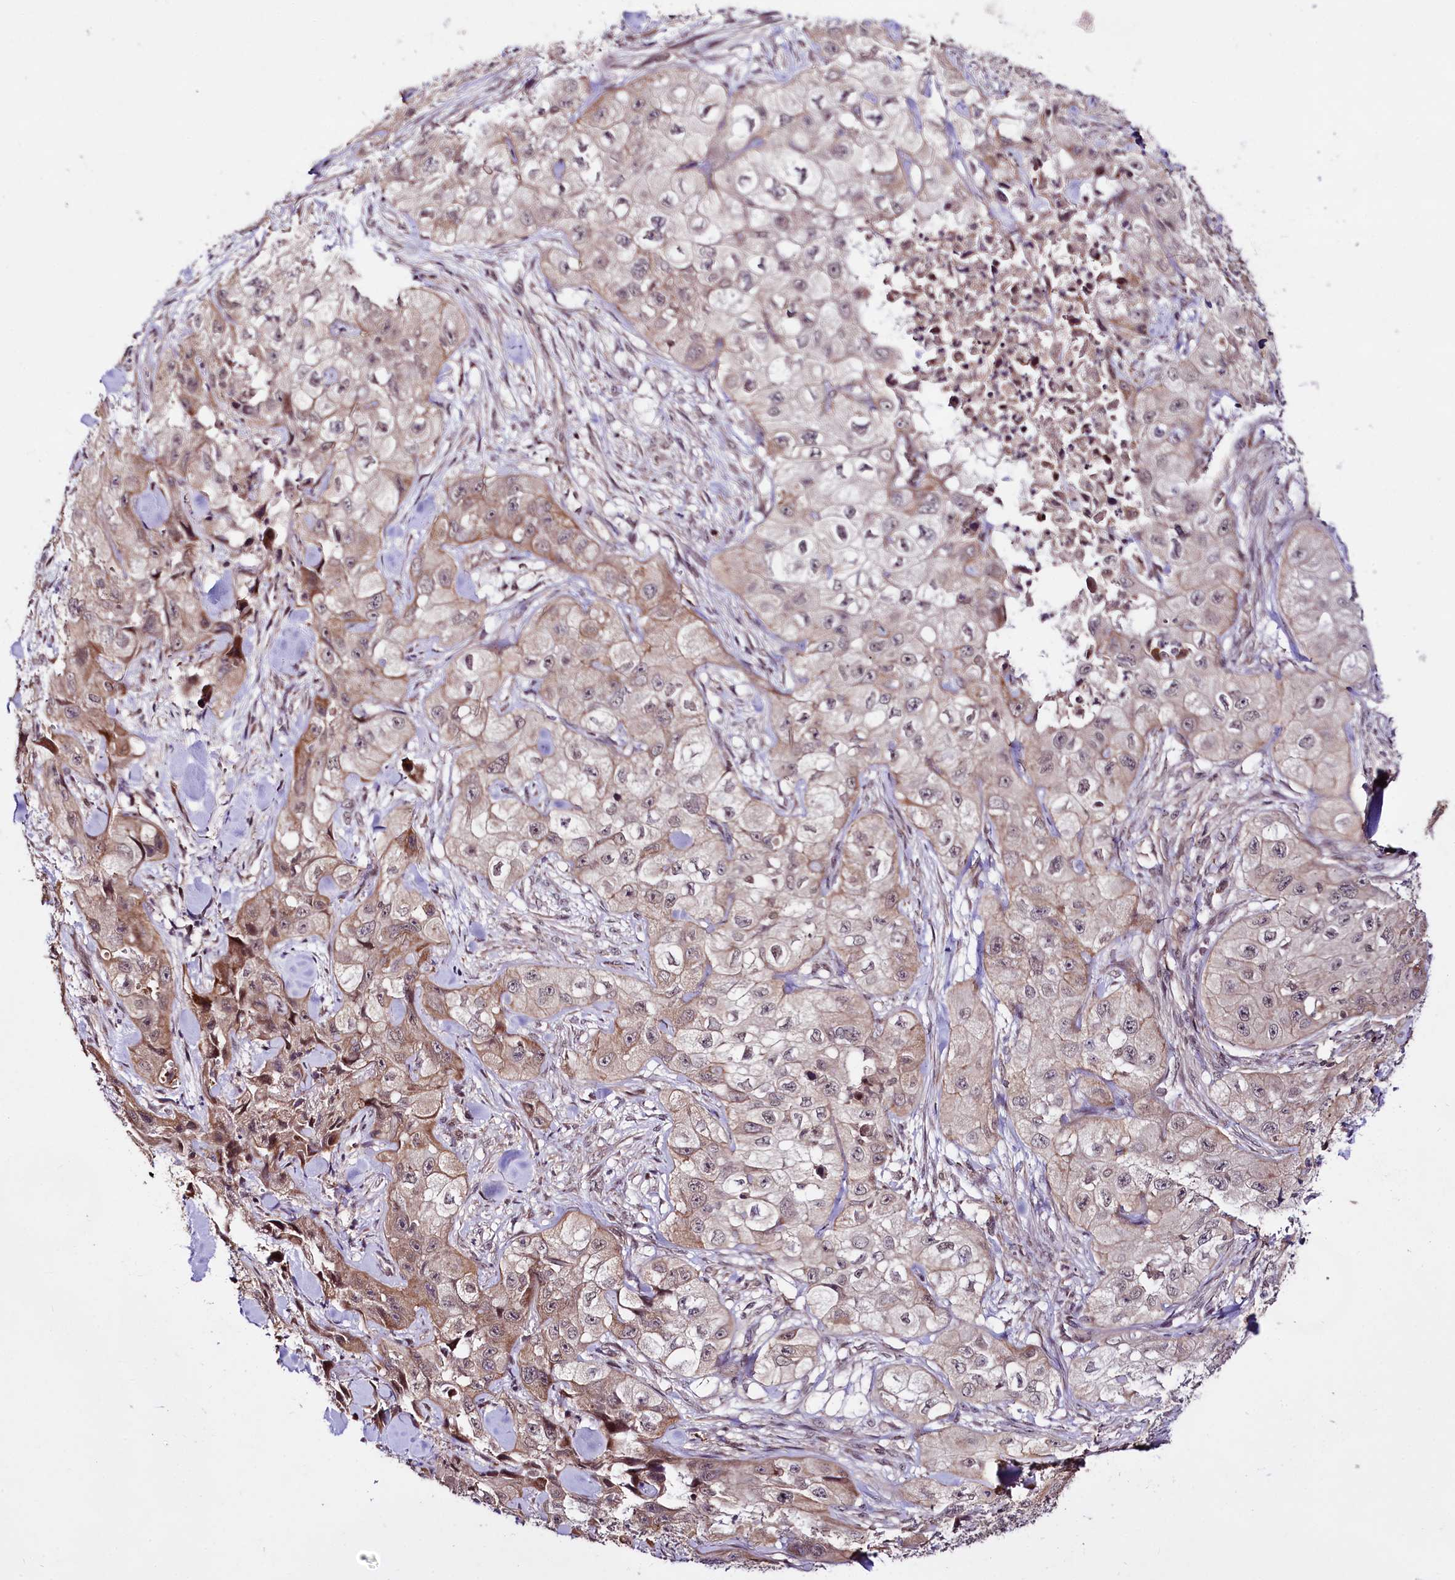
{"staining": {"intensity": "moderate", "quantity": "25%-75%", "location": "cytoplasmic/membranous"}, "tissue": "skin cancer", "cell_type": "Tumor cells", "image_type": "cancer", "snomed": [{"axis": "morphology", "description": "Squamous cell carcinoma, NOS"}, {"axis": "topography", "description": "Skin"}, {"axis": "topography", "description": "Subcutis"}], "caption": "Protein staining of skin cancer (squamous cell carcinoma) tissue reveals moderate cytoplasmic/membranous positivity in approximately 25%-75% of tumor cells.", "gene": "TAFAZZIN", "patient": {"sex": "male", "age": 73}}